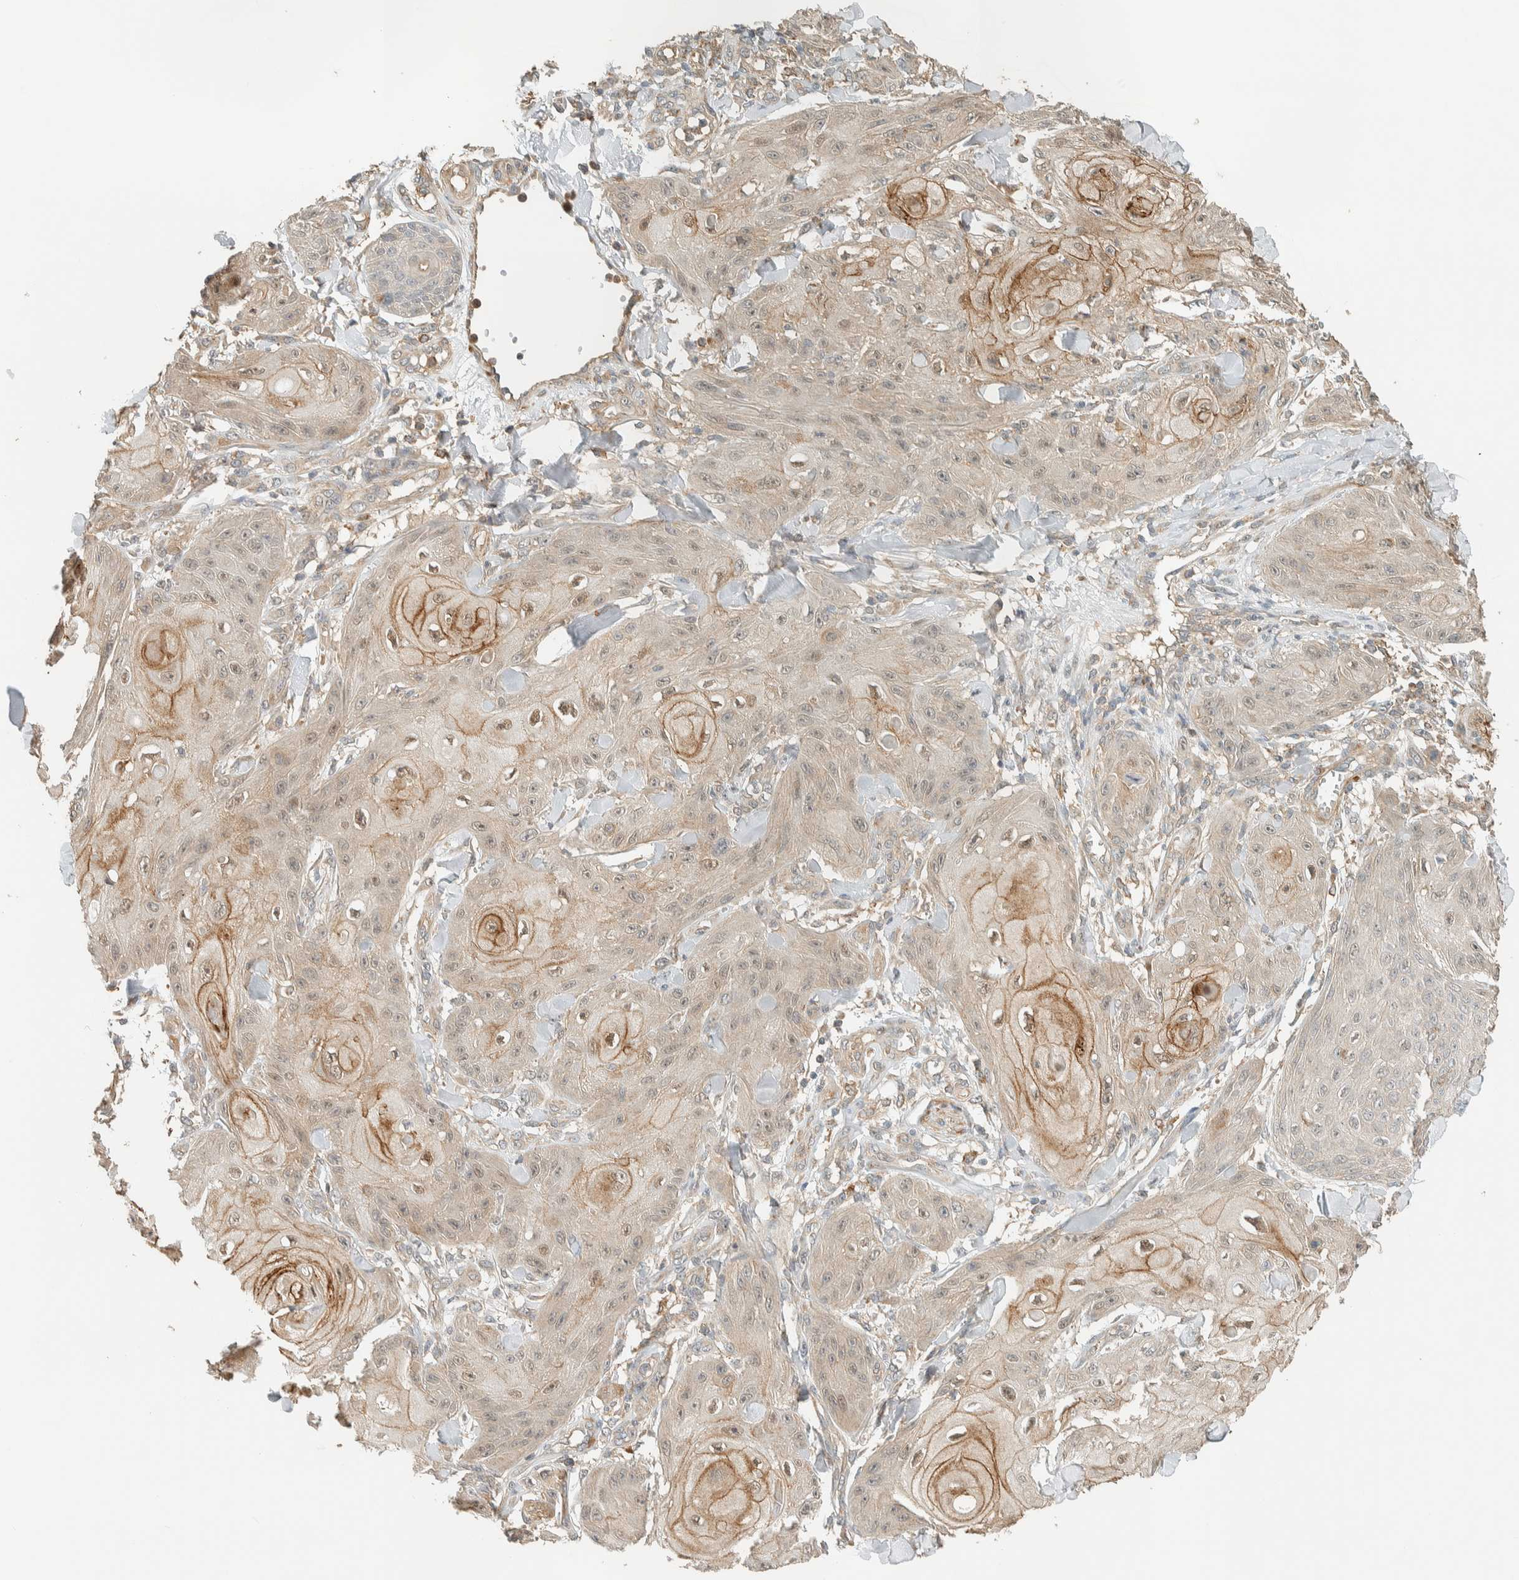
{"staining": {"intensity": "moderate", "quantity": "<25%", "location": "cytoplasmic/membranous,nuclear"}, "tissue": "skin cancer", "cell_type": "Tumor cells", "image_type": "cancer", "snomed": [{"axis": "morphology", "description": "Squamous cell carcinoma, NOS"}, {"axis": "topography", "description": "Skin"}], "caption": "Moderate cytoplasmic/membranous and nuclear staining for a protein is appreciated in approximately <25% of tumor cells of squamous cell carcinoma (skin) using IHC.", "gene": "RAB11FIP1", "patient": {"sex": "male", "age": 74}}